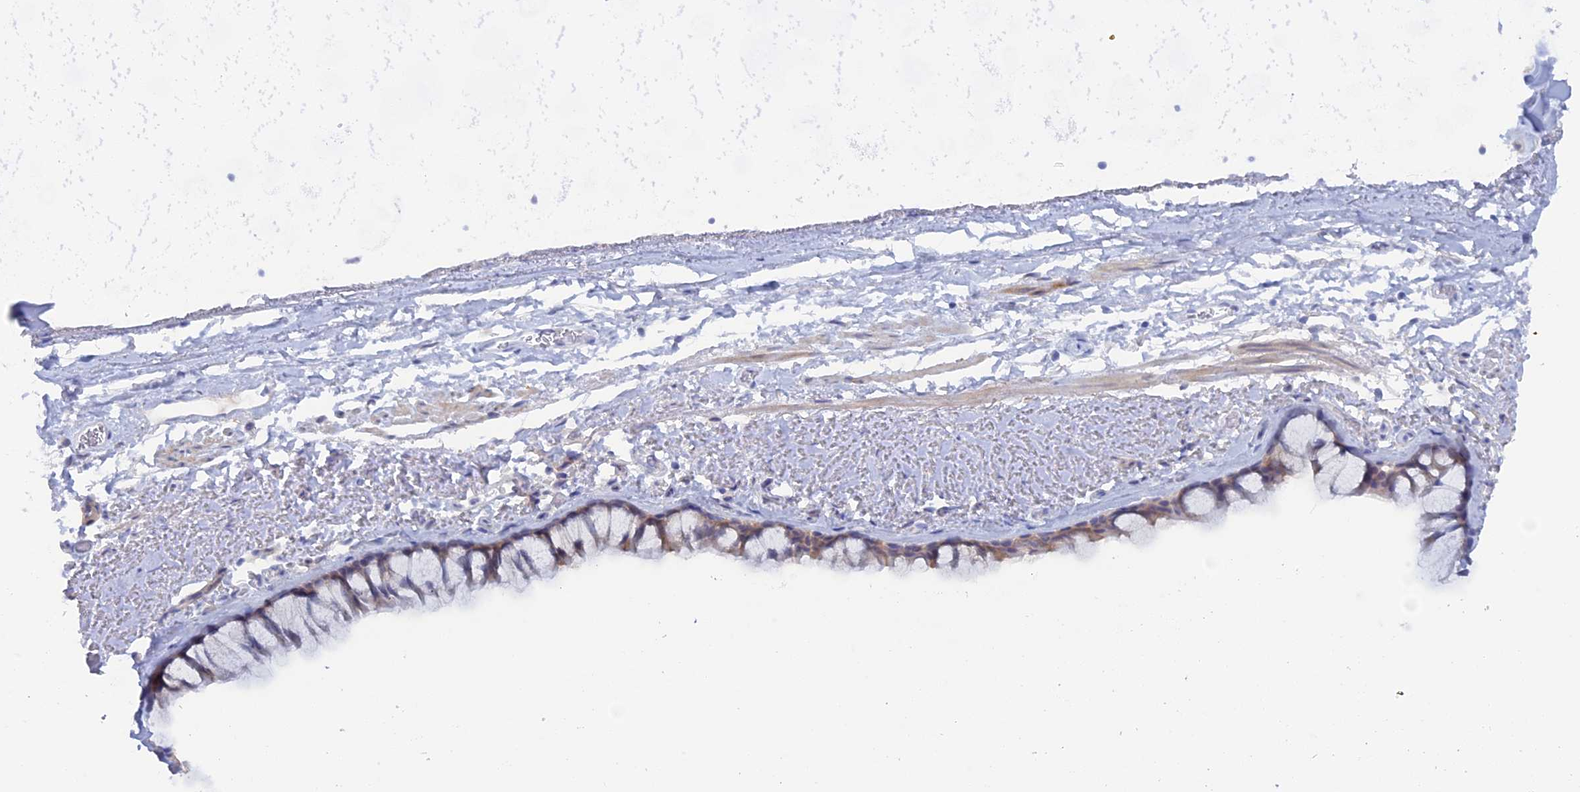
{"staining": {"intensity": "weak", "quantity": "25%-75%", "location": "cytoplasmic/membranous"}, "tissue": "bronchus", "cell_type": "Respiratory epithelial cells", "image_type": "normal", "snomed": [{"axis": "morphology", "description": "Normal tissue, NOS"}, {"axis": "topography", "description": "Bronchus"}], "caption": "Immunohistochemical staining of unremarkable human bronchus demonstrates 25%-75% levels of weak cytoplasmic/membranous protein staining in approximately 25%-75% of respiratory epithelial cells.", "gene": "DACT3", "patient": {"sex": "male", "age": 65}}